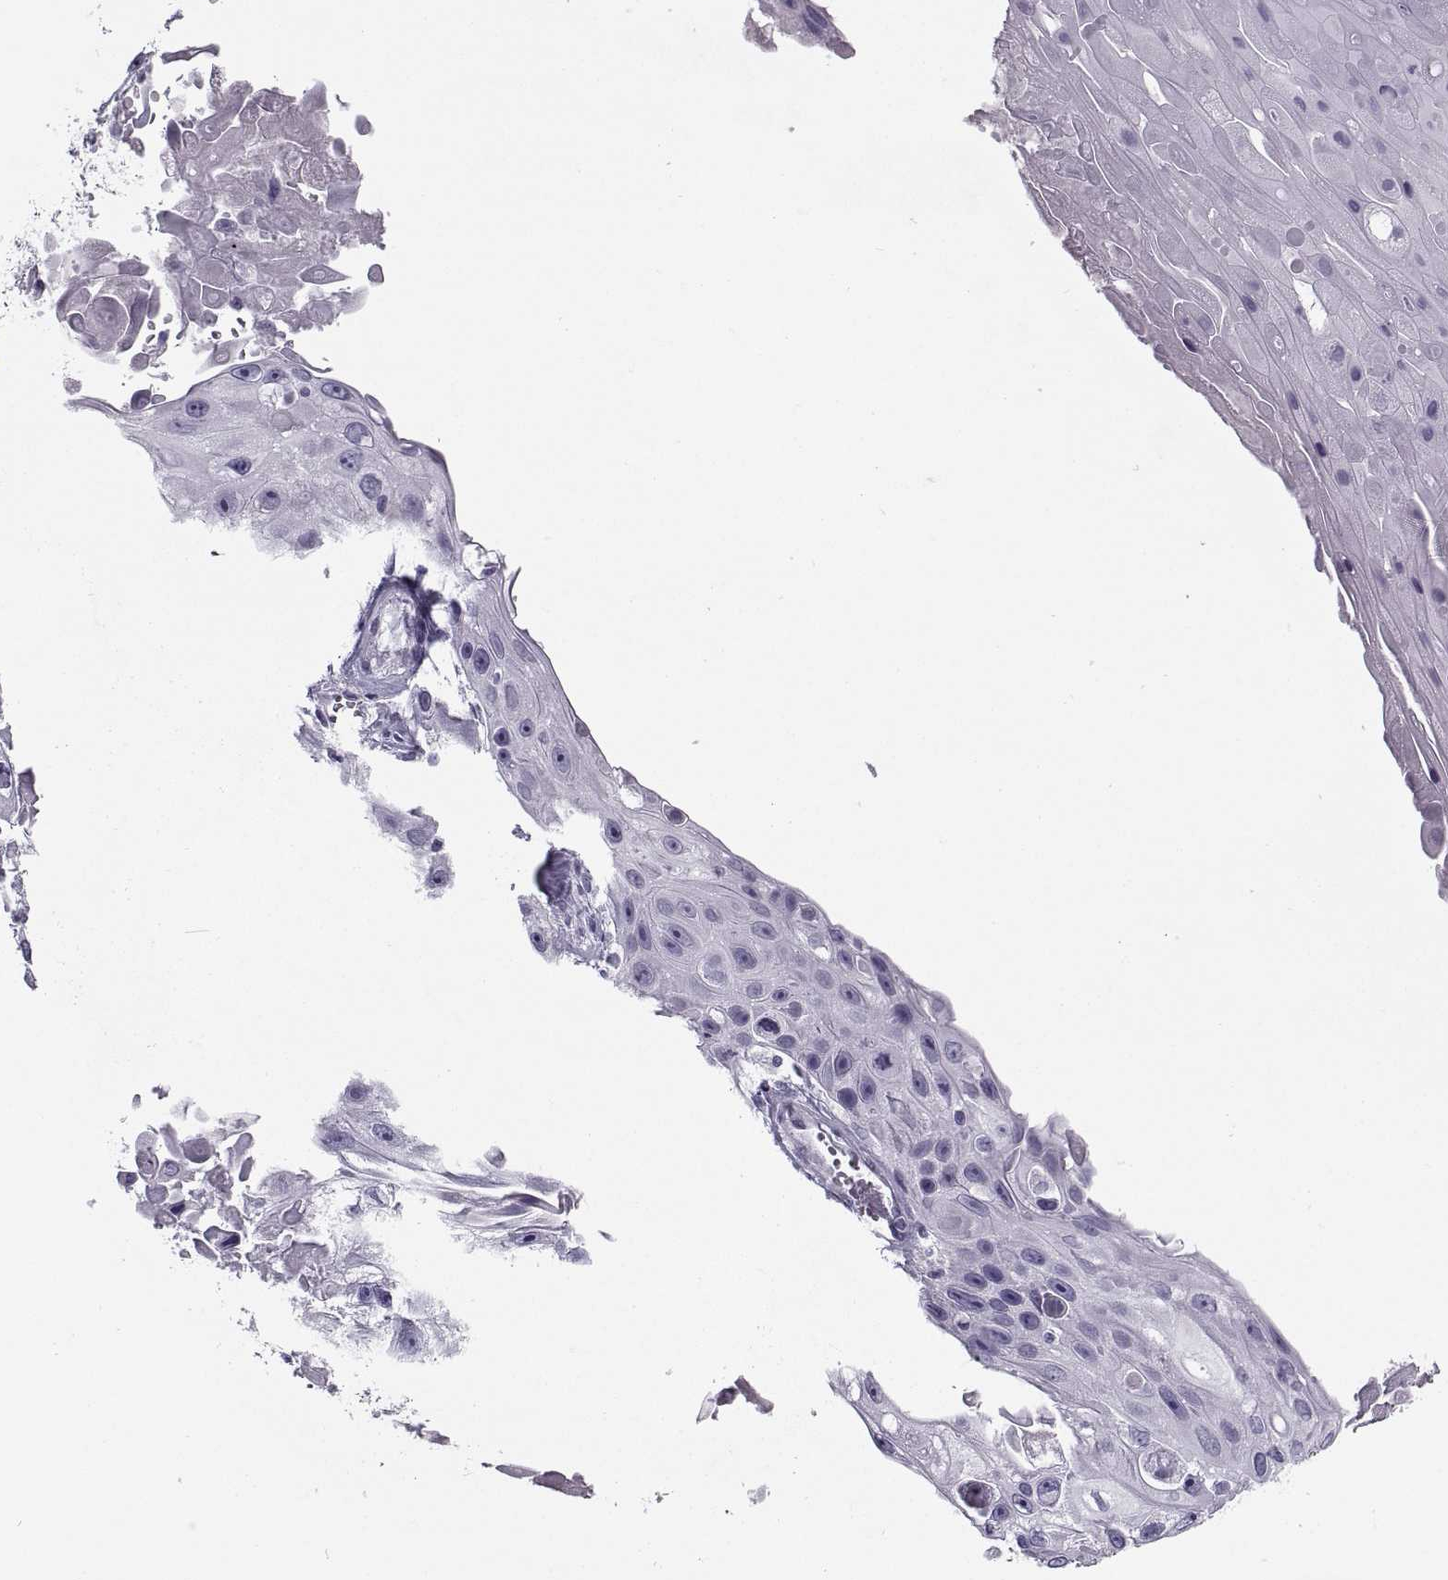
{"staining": {"intensity": "negative", "quantity": "none", "location": "none"}, "tissue": "skin cancer", "cell_type": "Tumor cells", "image_type": "cancer", "snomed": [{"axis": "morphology", "description": "Squamous cell carcinoma, NOS"}, {"axis": "topography", "description": "Skin"}], "caption": "Immunohistochemistry micrograph of human skin cancer (squamous cell carcinoma) stained for a protein (brown), which shows no staining in tumor cells. (IHC, brightfield microscopy, high magnification).", "gene": "RLBP1", "patient": {"sex": "male", "age": 82}}